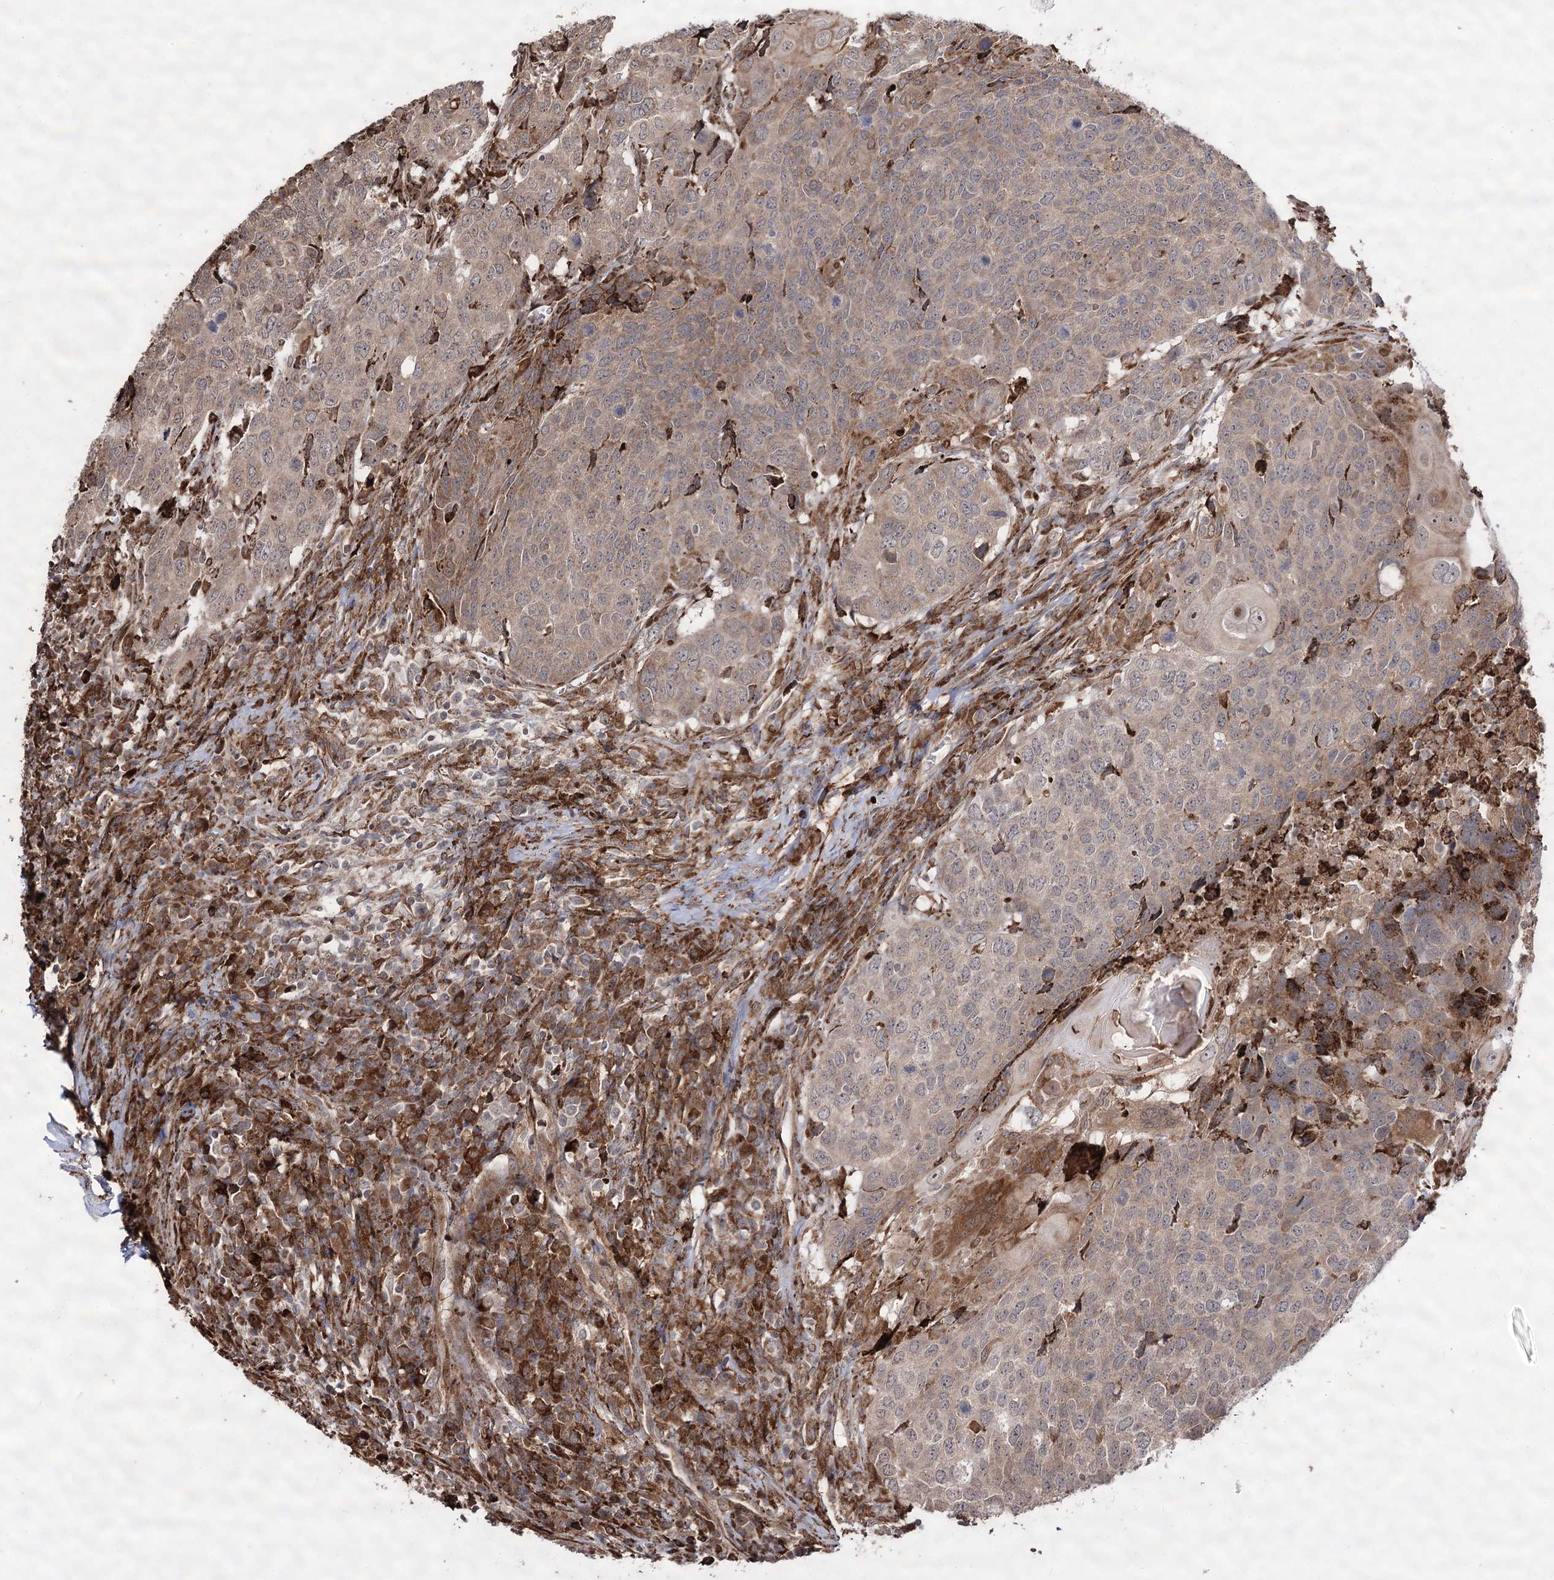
{"staining": {"intensity": "weak", "quantity": ">75%", "location": "cytoplasmic/membranous"}, "tissue": "head and neck cancer", "cell_type": "Tumor cells", "image_type": "cancer", "snomed": [{"axis": "morphology", "description": "Squamous cell carcinoma, NOS"}, {"axis": "topography", "description": "Head-Neck"}], "caption": "A brown stain shows weak cytoplasmic/membranous expression of a protein in head and neck cancer (squamous cell carcinoma) tumor cells.", "gene": "FANCL", "patient": {"sex": "male", "age": 66}}